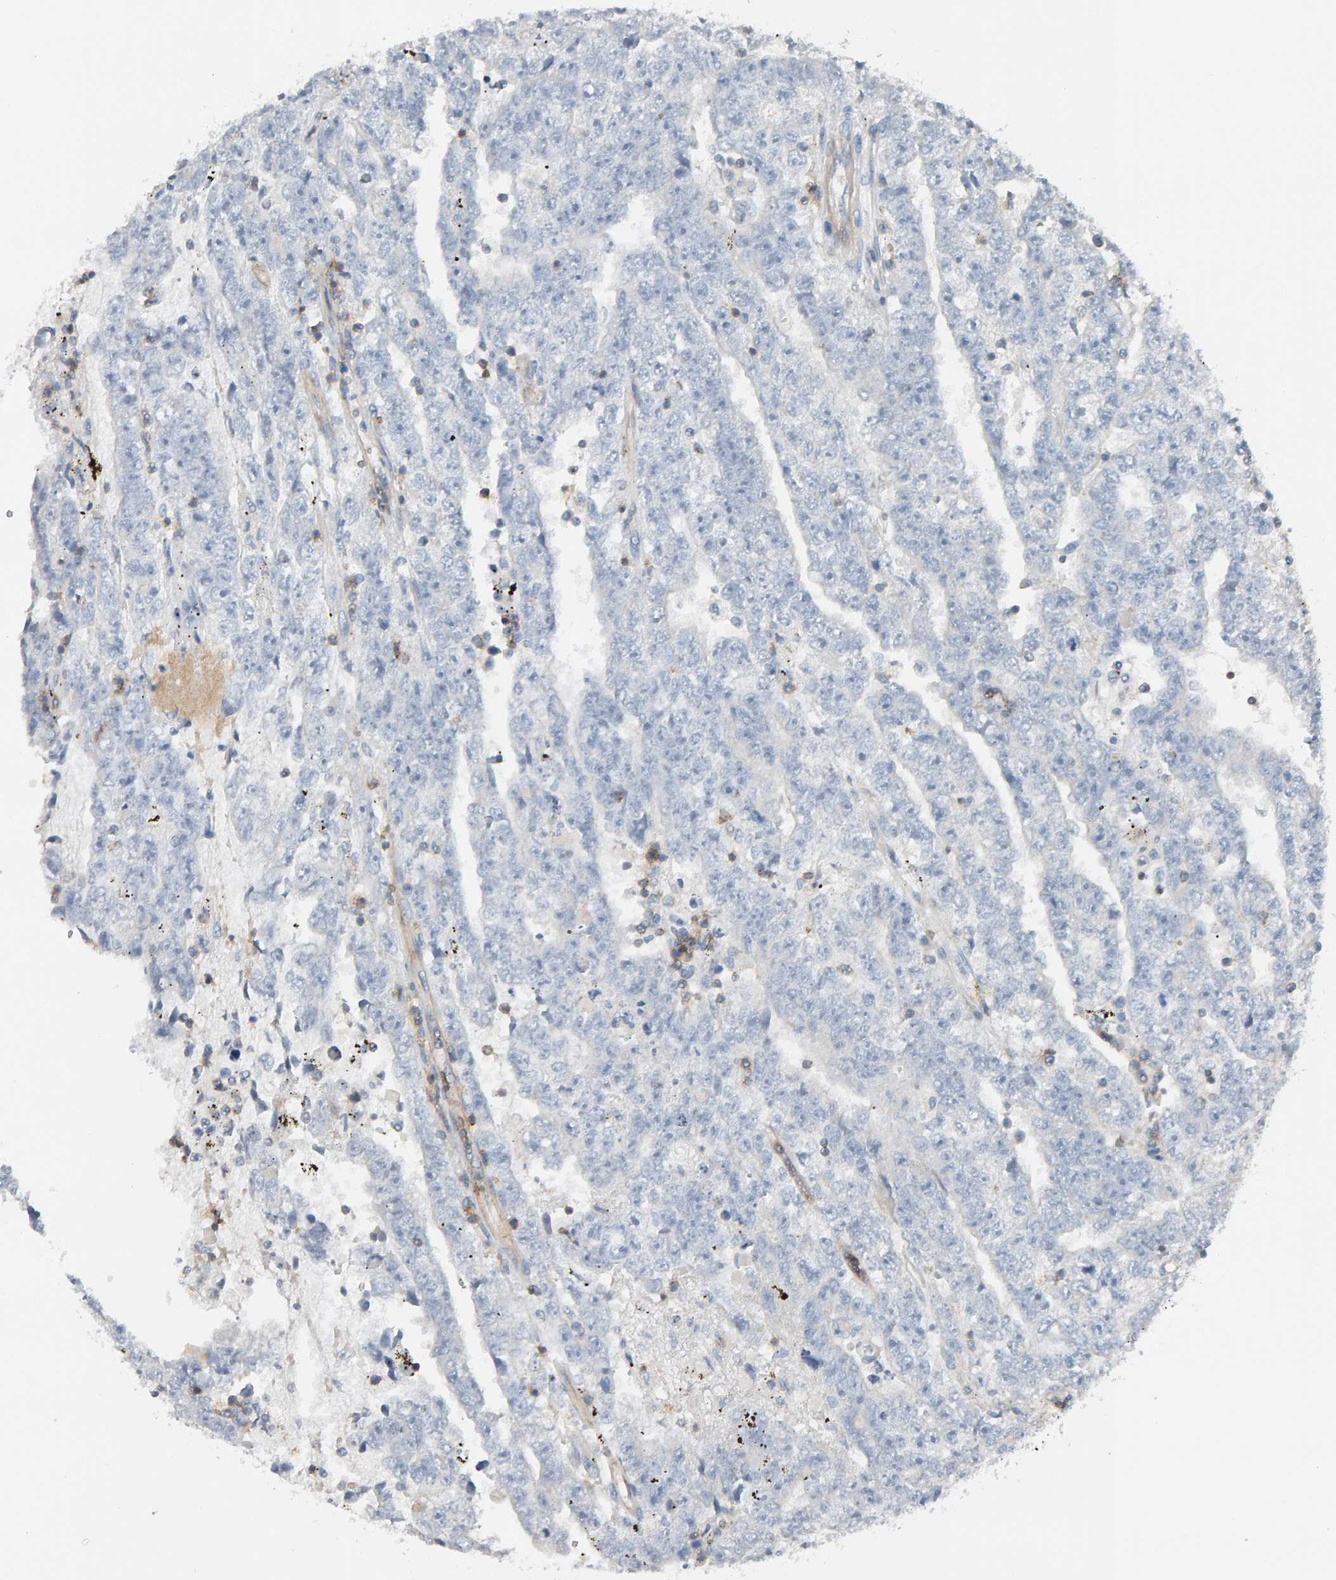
{"staining": {"intensity": "negative", "quantity": "none", "location": "none"}, "tissue": "testis cancer", "cell_type": "Tumor cells", "image_type": "cancer", "snomed": [{"axis": "morphology", "description": "Carcinoma, Embryonal, NOS"}, {"axis": "topography", "description": "Testis"}], "caption": "Image shows no significant protein expression in tumor cells of testis cancer. (DAB IHC visualized using brightfield microscopy, high magnification).", "gene": "FYN", "patient": {"sex": "male", "age": 25}}